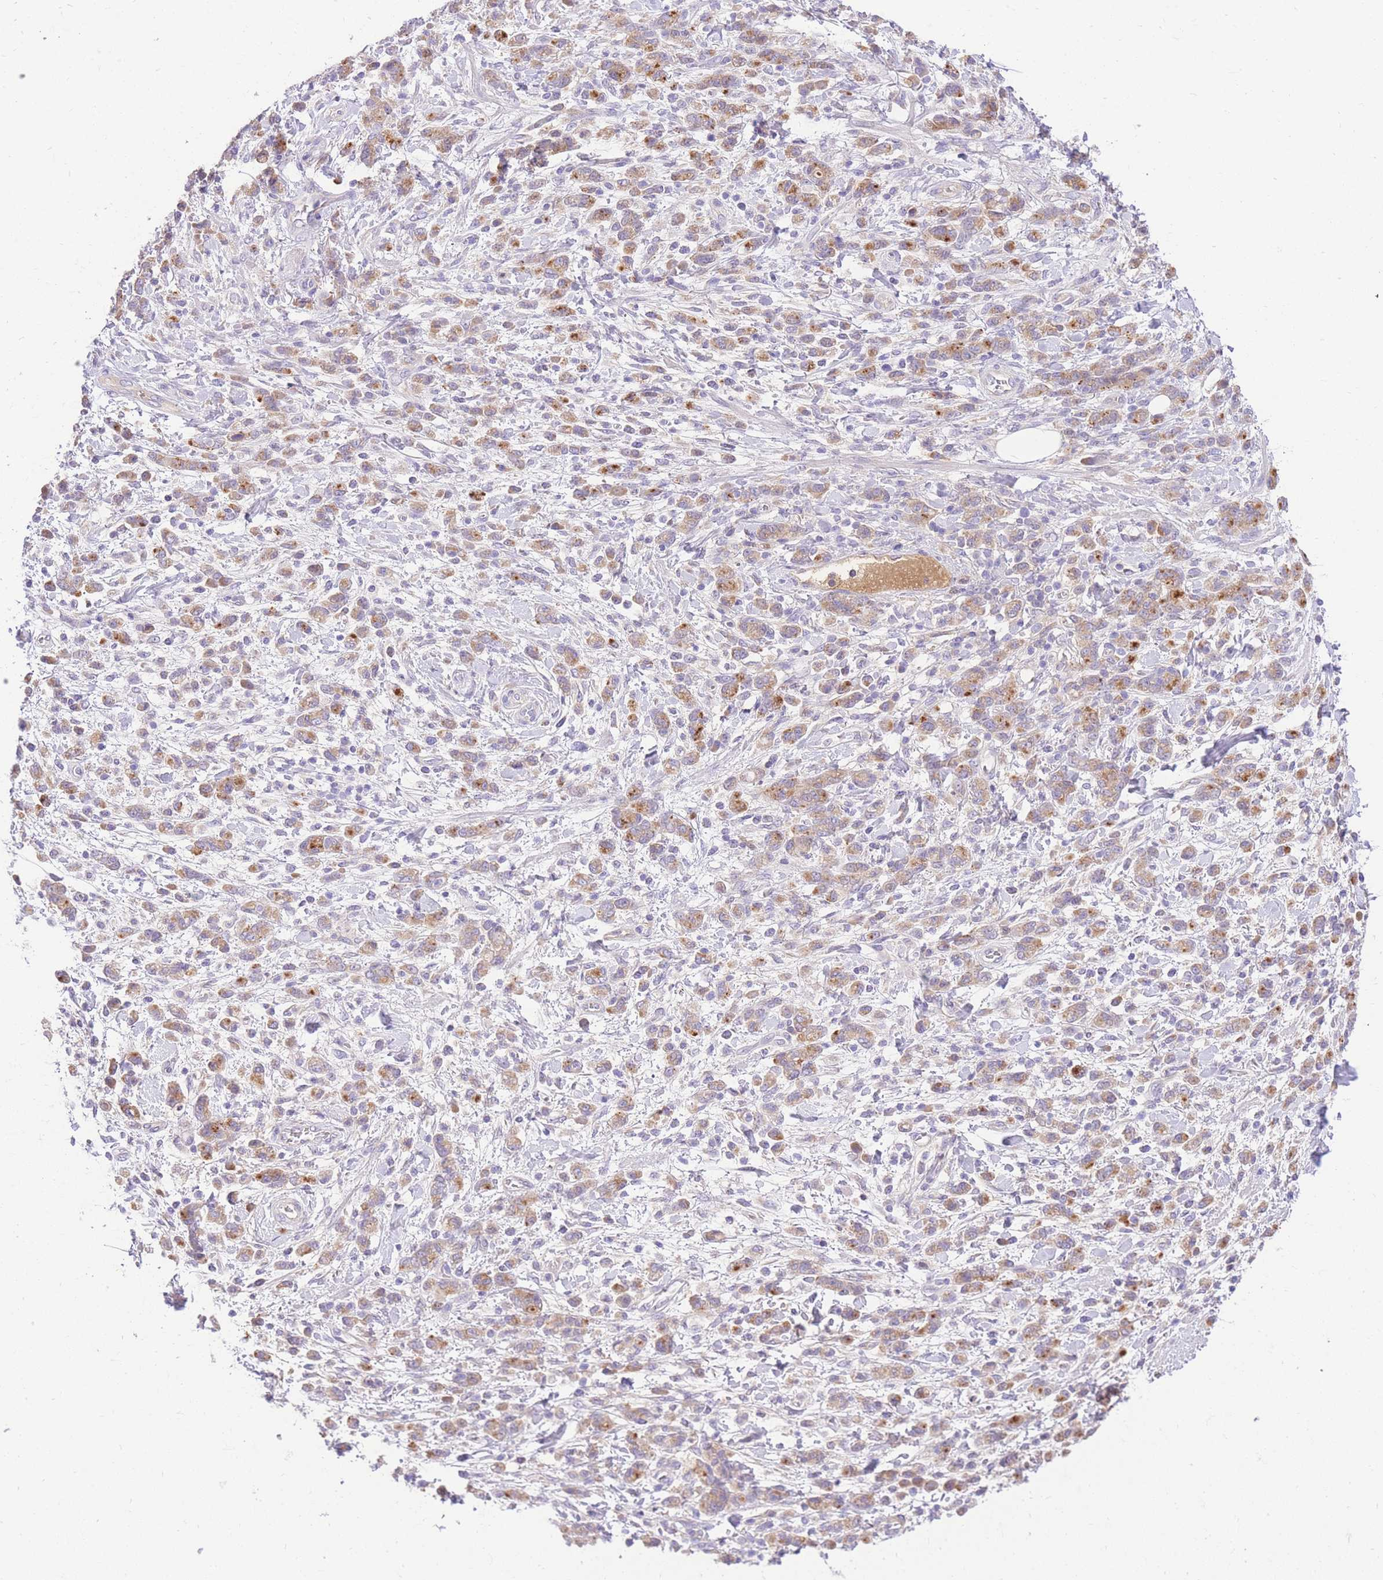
{"staining": {"intensity": "moderate", "quantity": "25%-75%", "location": "cytoplasmic/membranous"}, "tissue": "stomach cancer", "cell_type": "Tumor cells", "image_type": "cancer", "snomed": [{"axis": "morphology", "description": "Adenocarcinoma, NOS"}, {"axis": "topography", "description": "Stomach"}], "caption": "High-magnification brightfield microscopy of adenocarcinoma (stomach) stained with DAB (brown) and counterstained with hematoxylin (blue). tumor cells exhibit moderate cytoplasmic/membranous staining is seen in approximately25%-75% of cells.", "gene": "LIPH", "patient": {"sex": "male", "age": 77}}